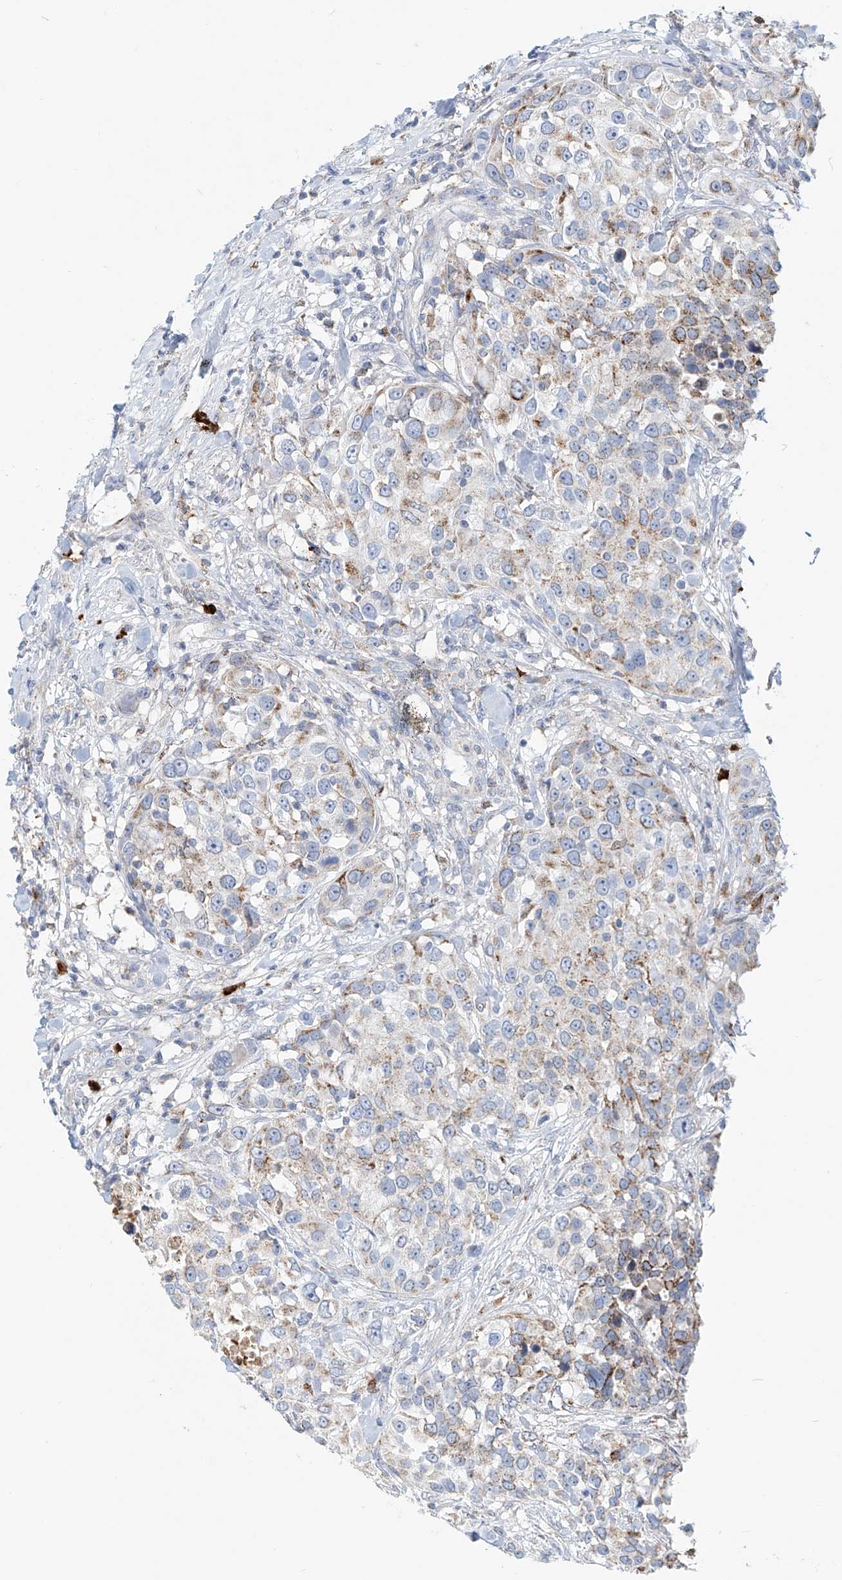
{"staining": {"intensity": "moderate", "quantity": "25%-75%", "location": "cytoplasmic/membranous"}, "tissue": "urothelial cancer", "cell_type": "Tumor cells", "image_type": "cancer", "snomed": [{"axis": "morphology", "description": "Urothelial carcinoma, High grade"}, {"axis": "topography", "description": "Urinary bladder"}], "caption": "Moderate cytoplasmic/membranous expression is seen in about 25%-75% of tumor cells in urothelial carcinoma (high-grade).", "gene": "PTPRA", "patient": {"sex": "female", "age": 80}}